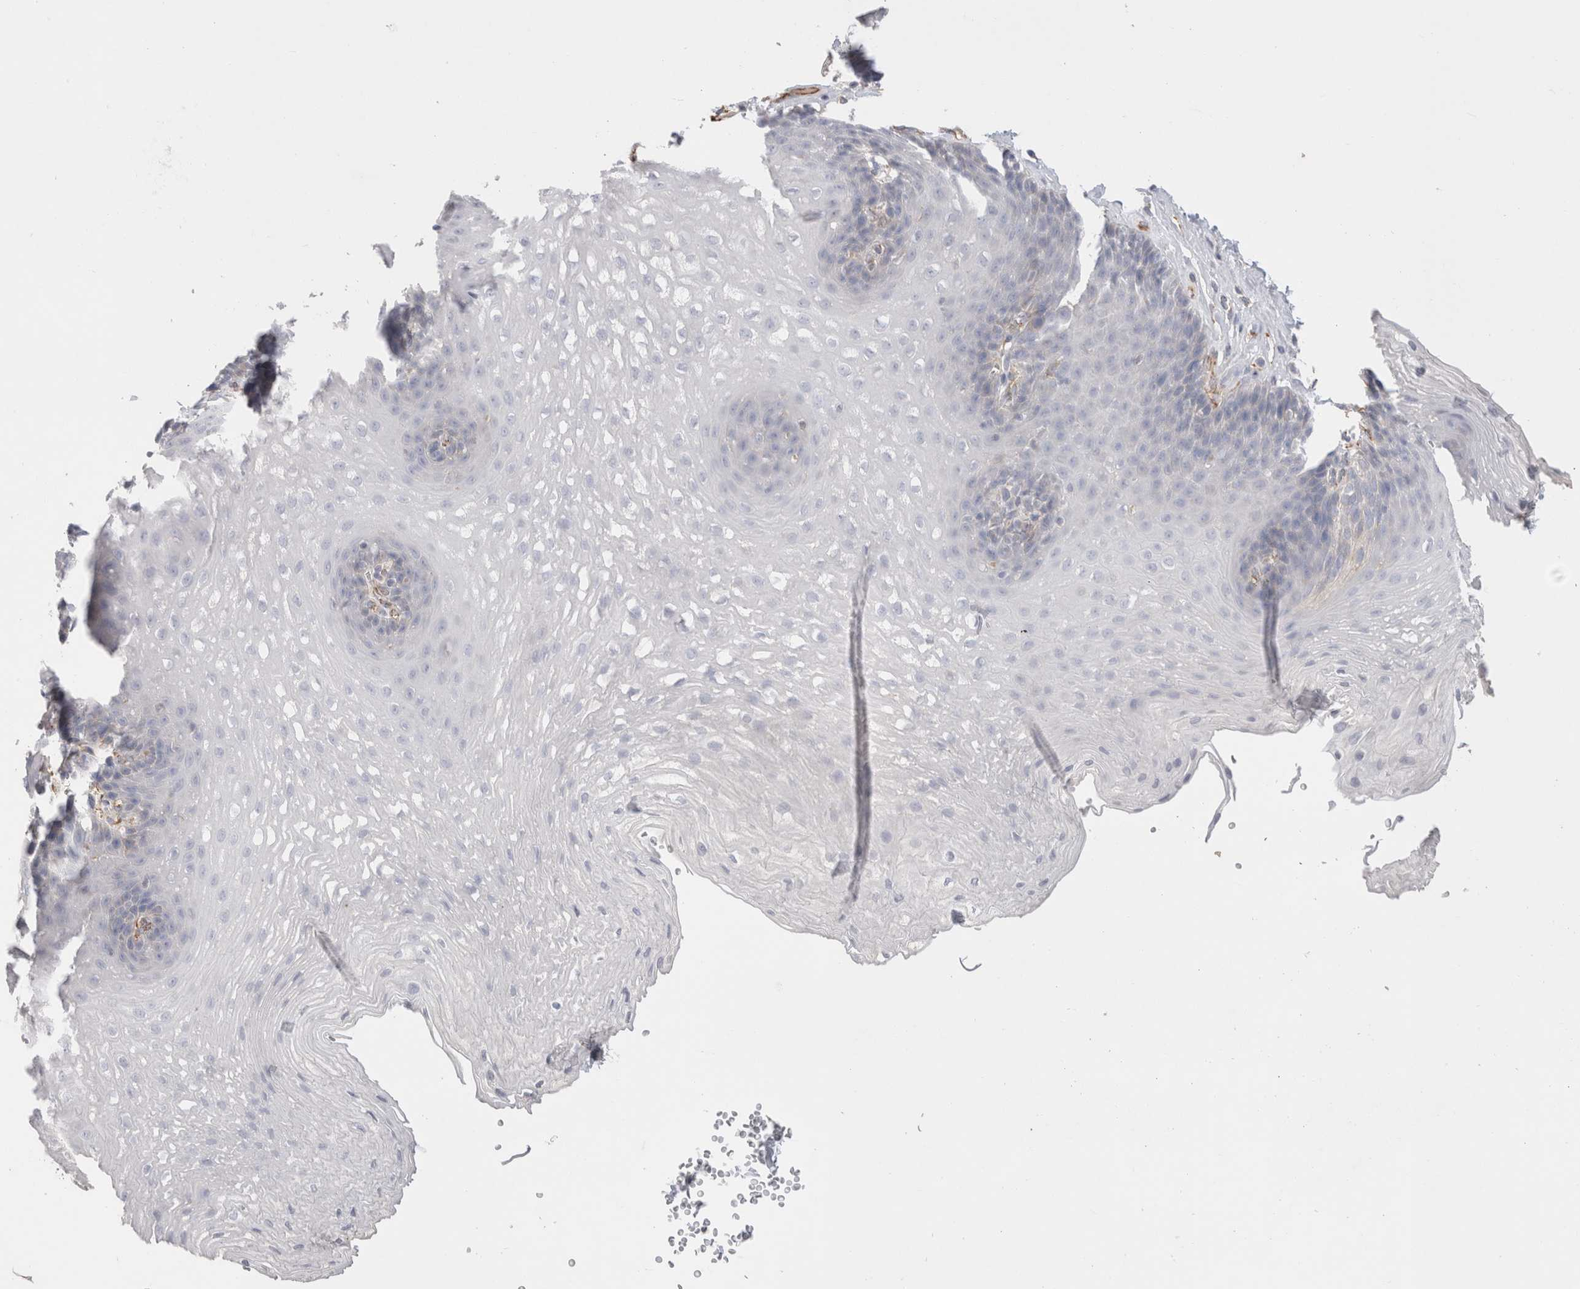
{"staining": {"intensity": "negative", "quantity": "none", "location": "none"}, "tissue": "esophagus", "cell_type": "Squamous epithelial cells", "image_type": "normal", "snomed": [{"axis": "morphology", "description": "Normal tissue, NOS"}, {"axis": "topography", "description": "Esophagus"}], "caption": "Immunohistochemical staining of benign human esophagus demonstrates no significant expression in squamous epithelial cells.", "gene": "CNPY4", "patient": {"sex": "female", "age": 66}}